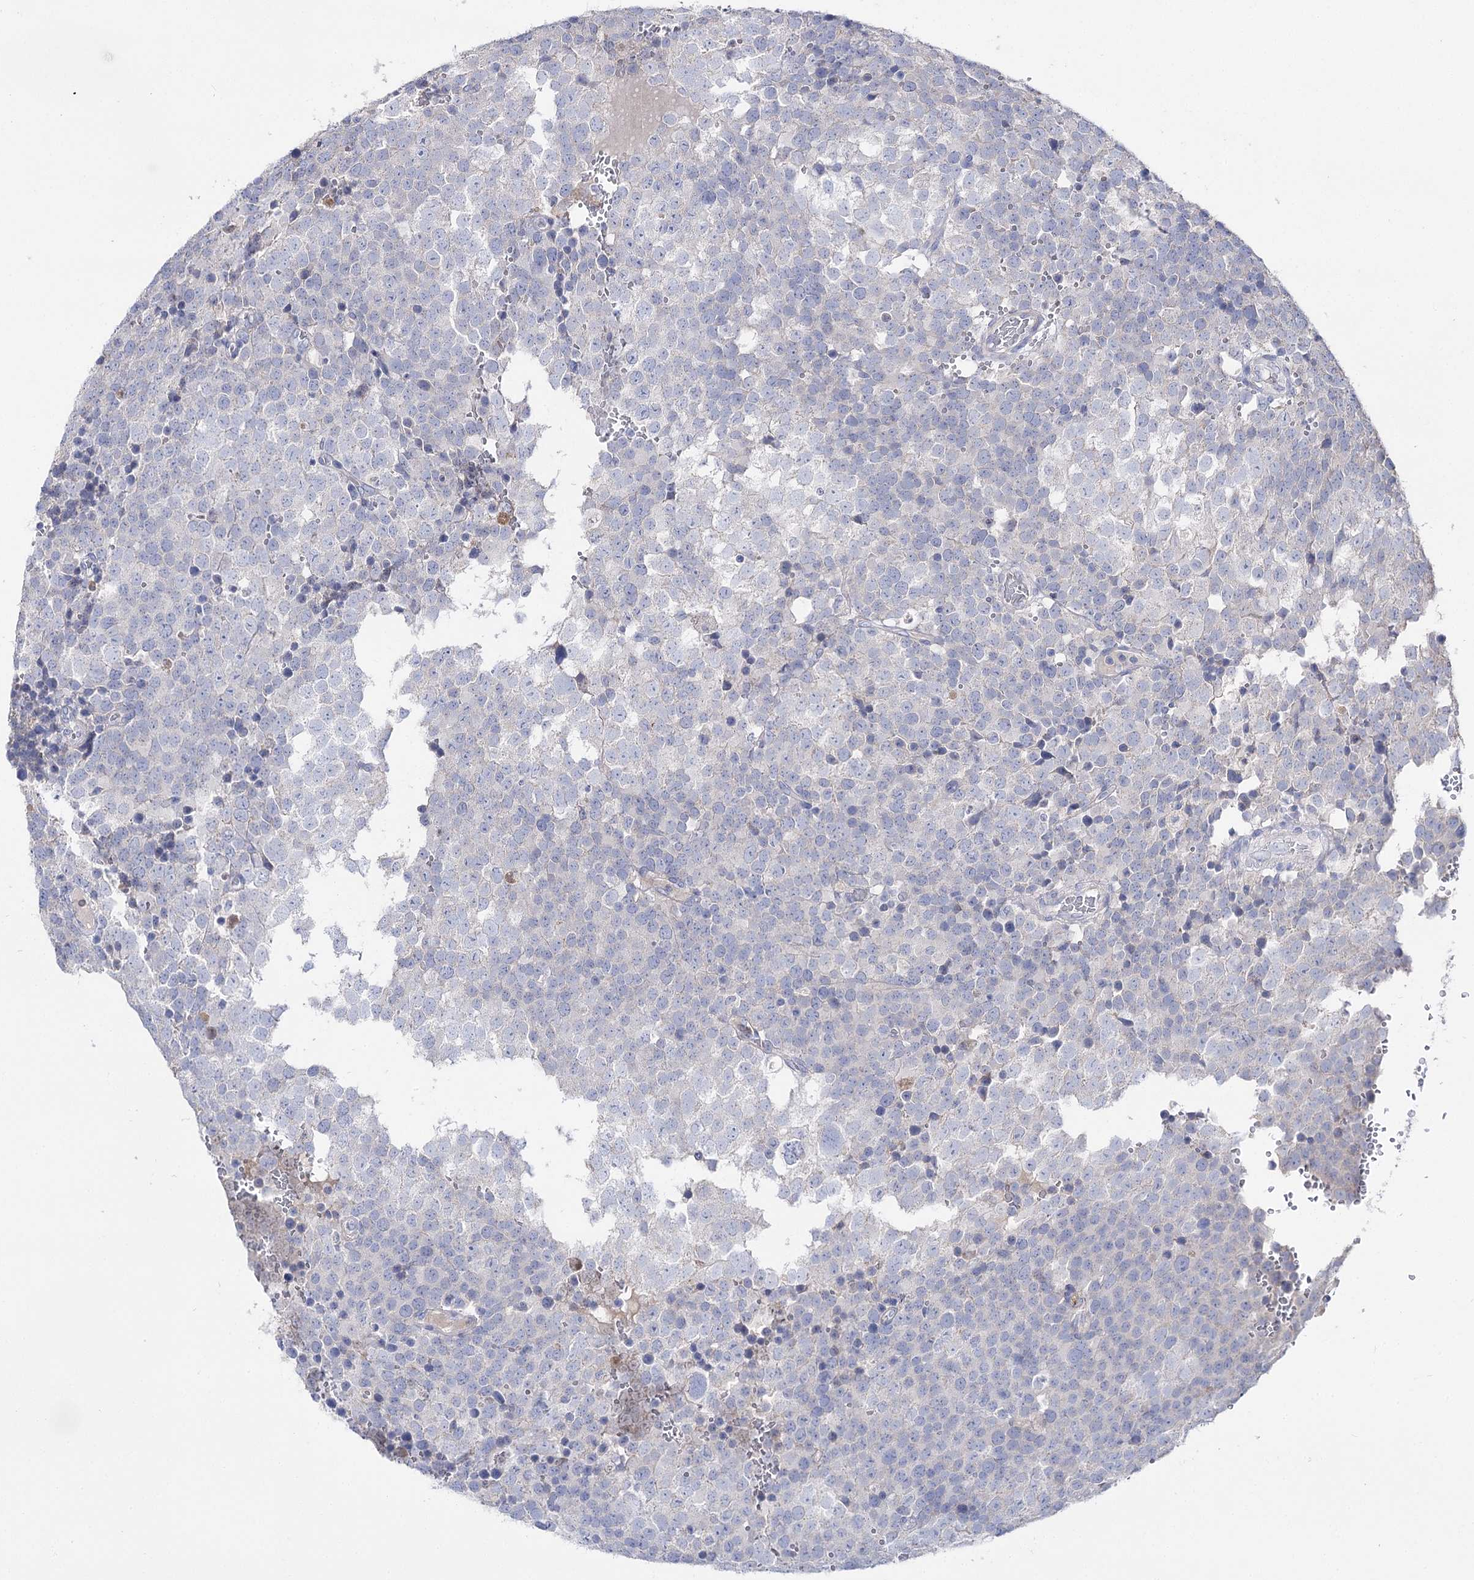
{"staining": {"intensity": "negative", "quantity": "none", "location": "none"}, "tissue": "testis cancer", "cell_type": "Tumor cells", "image_type": "cancer", "snomed": [{"axis": "morphology", "description": "Seminoma, NOS"}, {"axis": "topography", "description": "Testis"}], "caption": "This is a histopathology image of immunohistochemistry (IHC) staining of testis seminoma, which shows no expression in tumor cells.", "gene": "NRAP", "patient": {"sex": "male", "age": 71}}